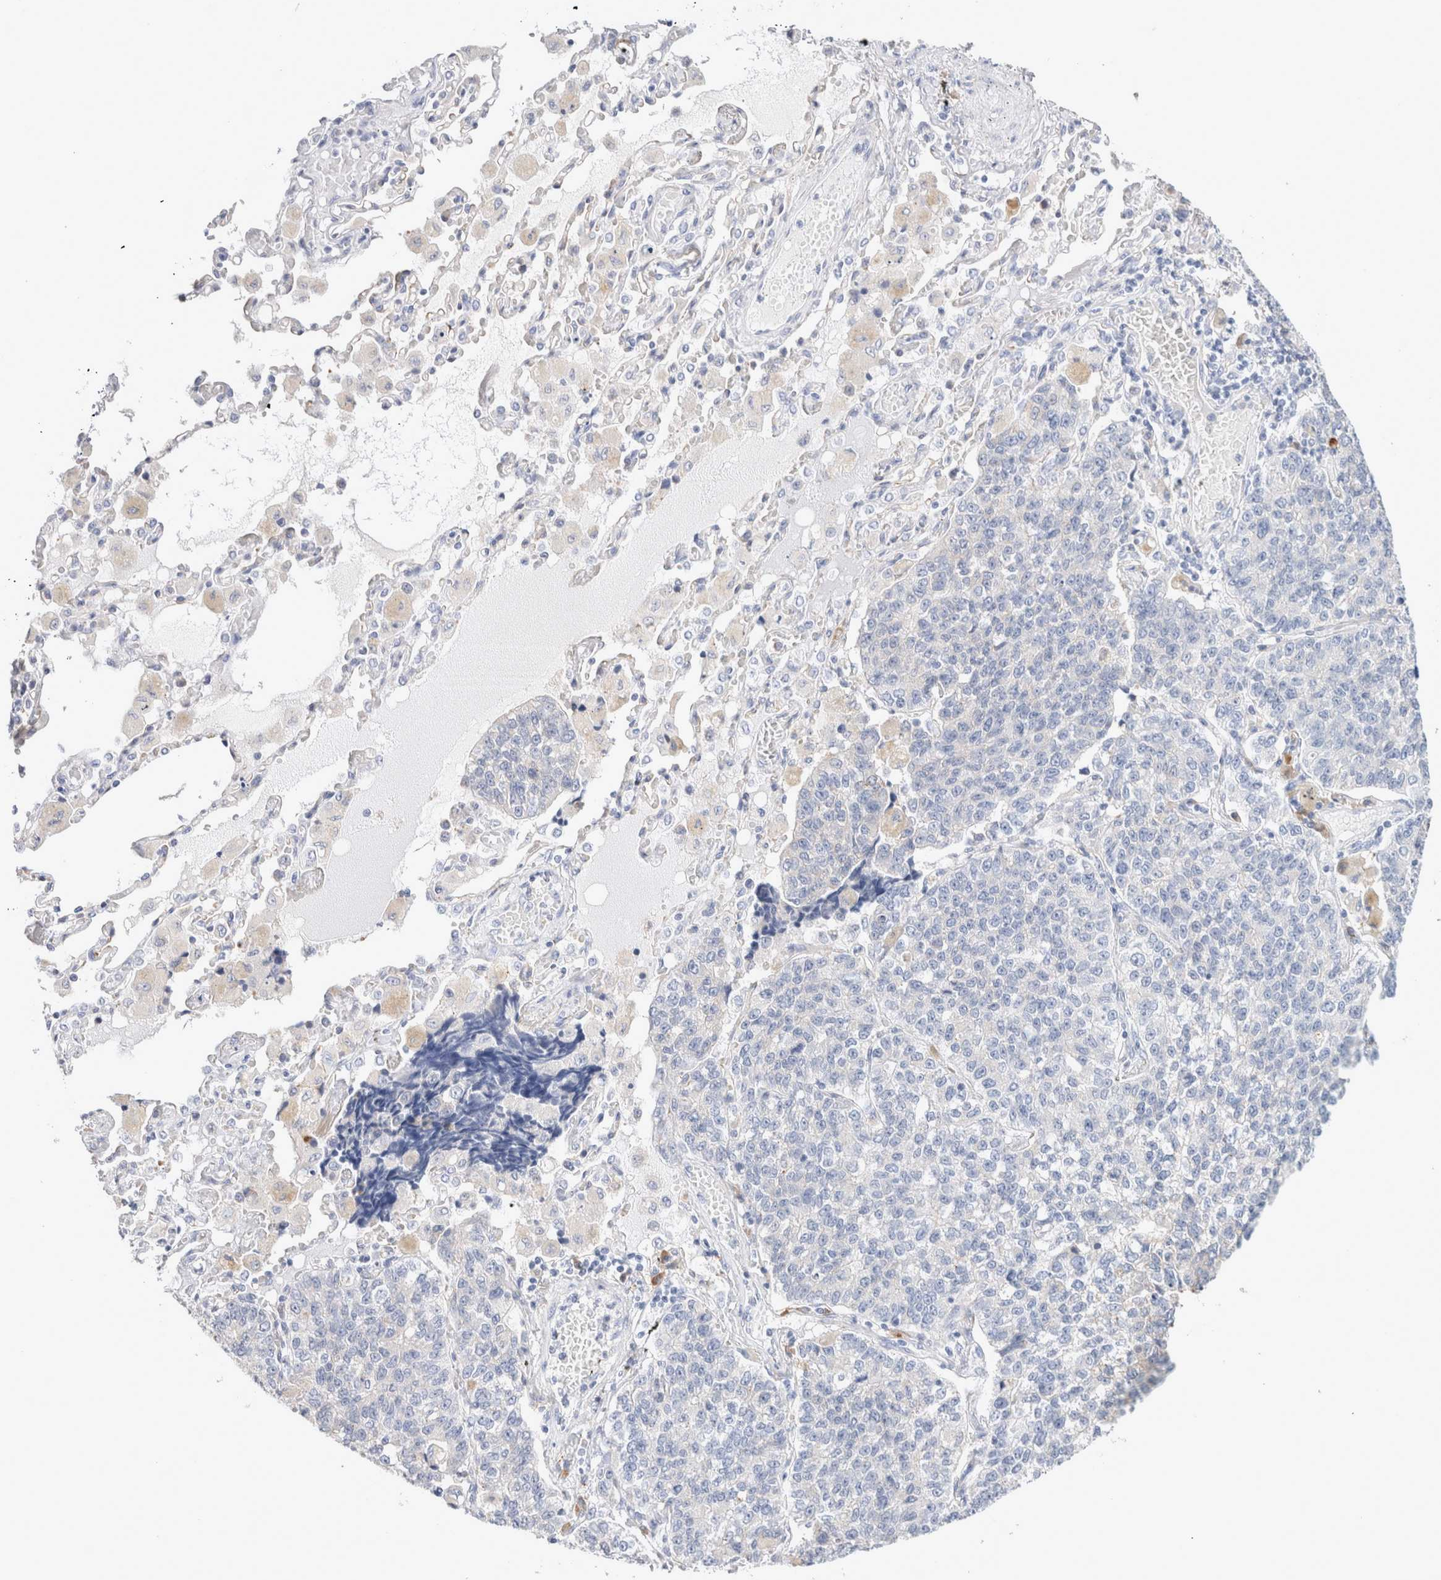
{"staining": {"intensity": "negative", "quantity": "none", "location": "none"}, "tissue": "lung cancer", "cell_type": "Tumor cells", "image_type": "cancer", "snomed": [{"axis": "morphology", "description": "Adenocarcinoma, NOS"}, {"axis": "topography", "description": "Lung"}], "caption": "This is an immunohistochemistry micrograph of adenocarcinoma (lung). There is no expression in tumor cells.", "gene": "GADD45G", "patient": {"sex": "male", "age": 49}}